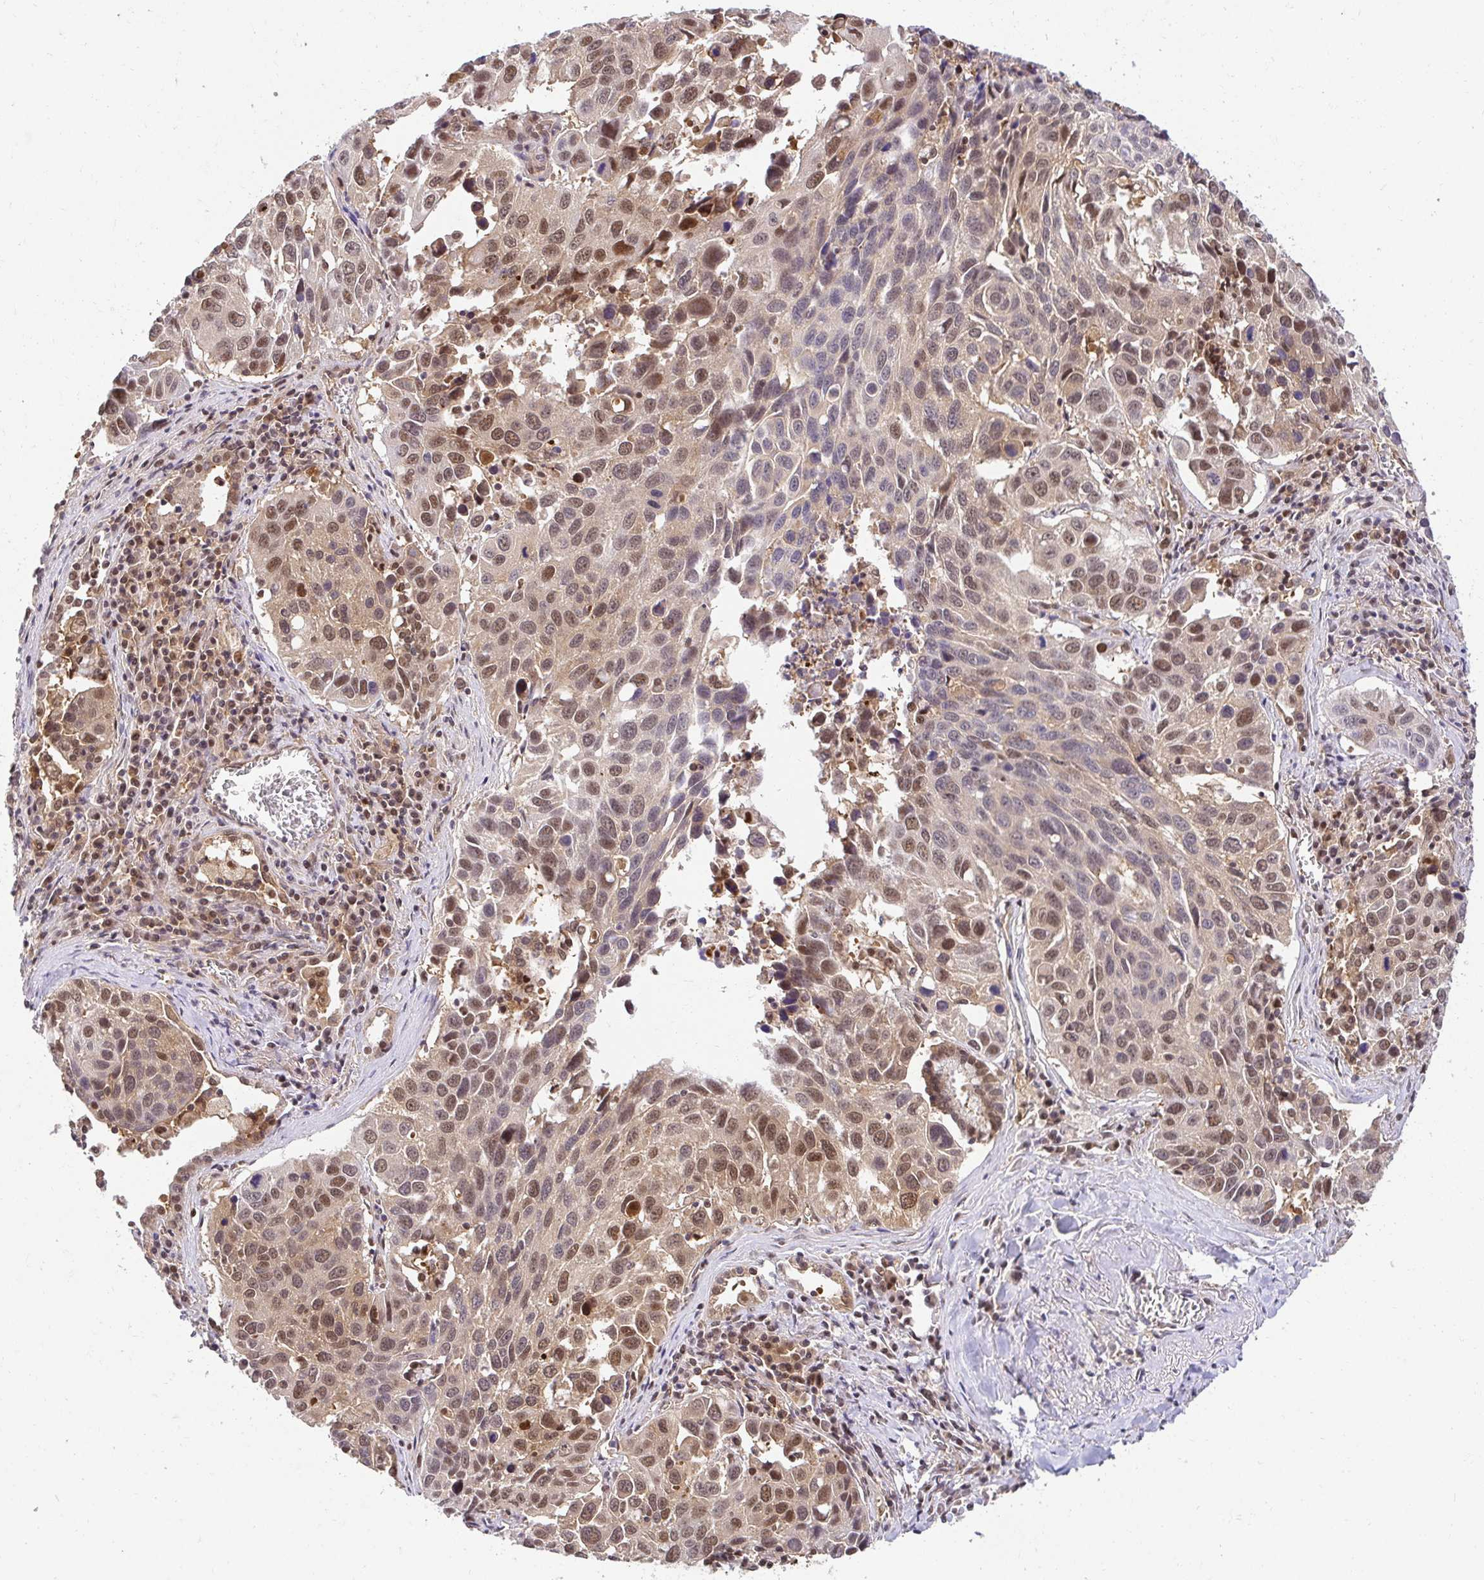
{"staining": {"intensity": "moderate", "quantity": ">75%", "location": "nuclear"}, "tissue": "lung cancer", "cell_type": "Tumor cells", "image_type": "cancer", "snomed": [{"axis": "morphology", "description": "Squamous cell carcinoma, NOS"}, {"axis": "topography", "description": "Lung"}], "caption": "Moderate nuclear staining for a protein is identified in about >75% of tumor cells of lung cancer using immunohistochemistry (IHC).", "gene": "PSMA4", "patient": {"sex": "female", "age": 61}}